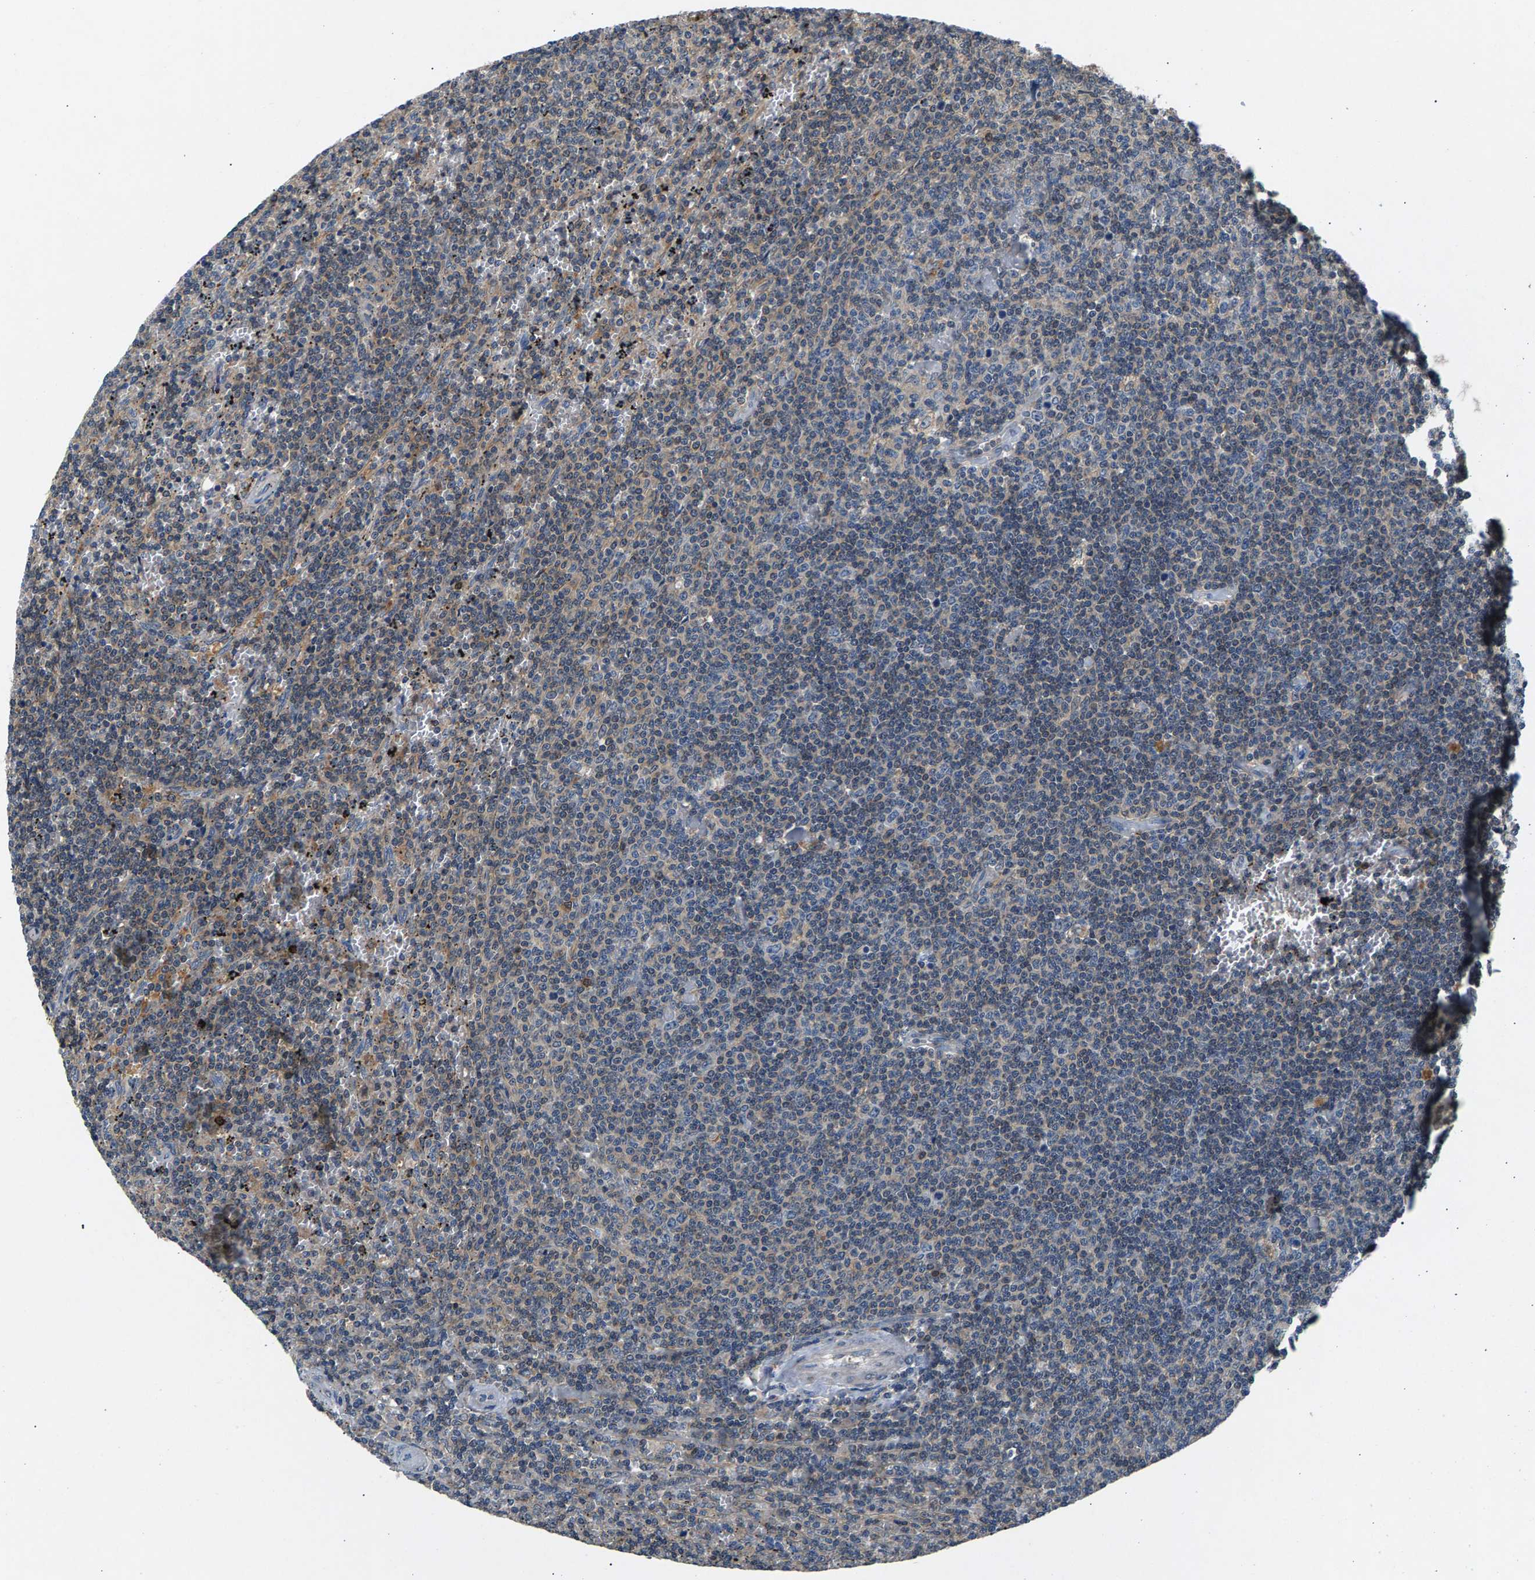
{"staining": {"intensity": "weak", "quantity": "<25%", "location": "cytoplasmic/membranous"}, "tissue": "lymphoma", "cell_type": "Tumor cells", "image_type": "cancer", "snomed": [{"axis": "morphology", "description": "Malignant lymphoma, non-Hodgkin's type, Low grade"}, {"axis": "topography", "description": "Spleen"}], "caption": "Immunohistochemistry of malignant lymphoma, non-Hodgkin's type (low-grade) displays no staining in tumor cells.", "gene": "NT5C", "patient": {"sex": "female", "age": 50}}